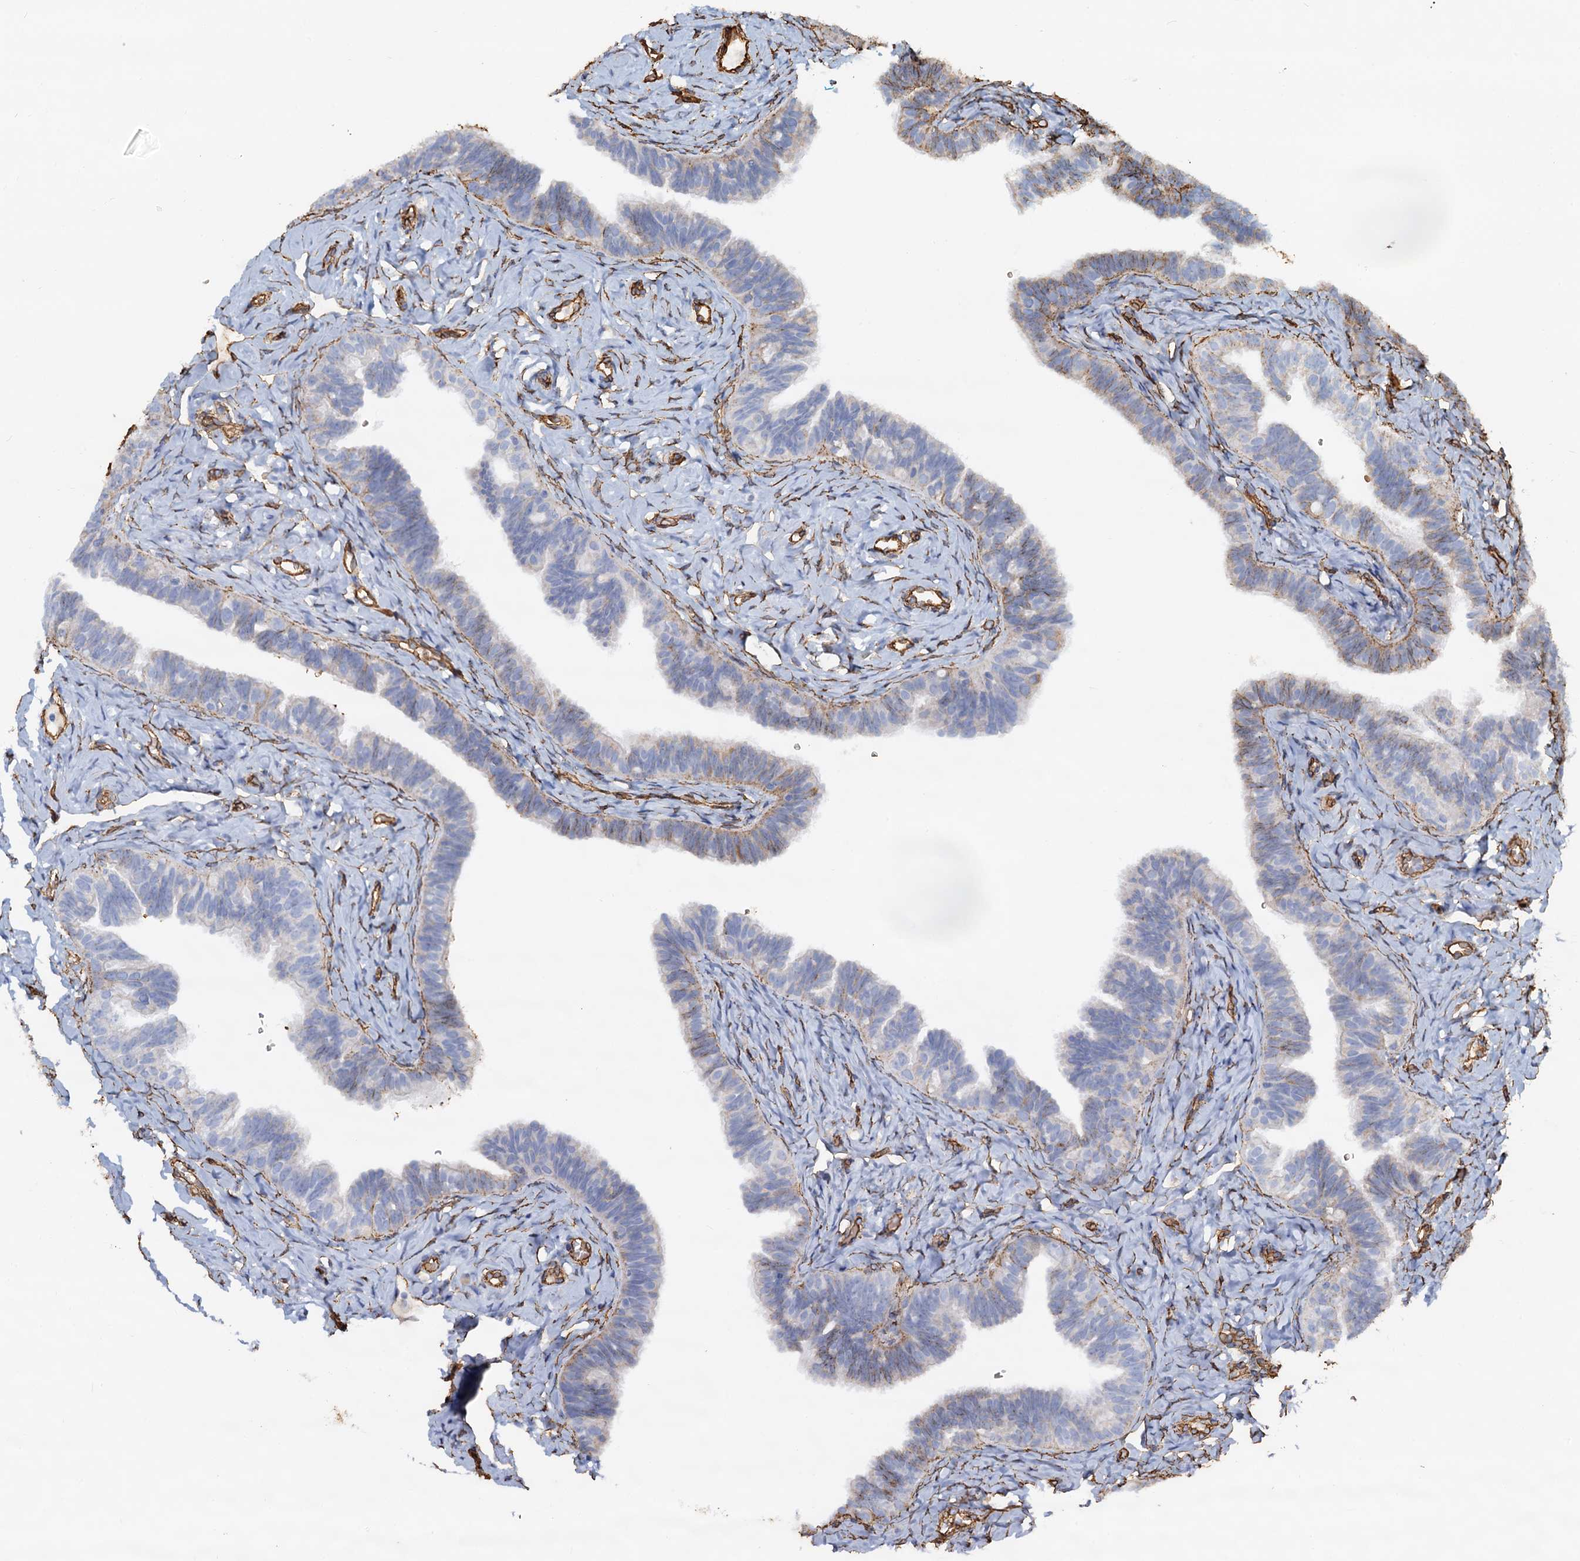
{"staining": {"intensity": "weak", "quantity": "<25%", "location": "cytoplasmic/membranous"}, "tissue": "fallopian tube", "cell_type": "Glandular cells", "image_type": "normal", "snomed": [{"axis": "morphology", "description": "Normal tissue, NOS"}, {"axis": "topography", "description": "Fallopian tube"}], "caption": "Image shows no protein positivity in glandular cells of unremarkable fallopian tube.", "gene": "DGKG", "patient": {"sex": "female", "age": 65}}